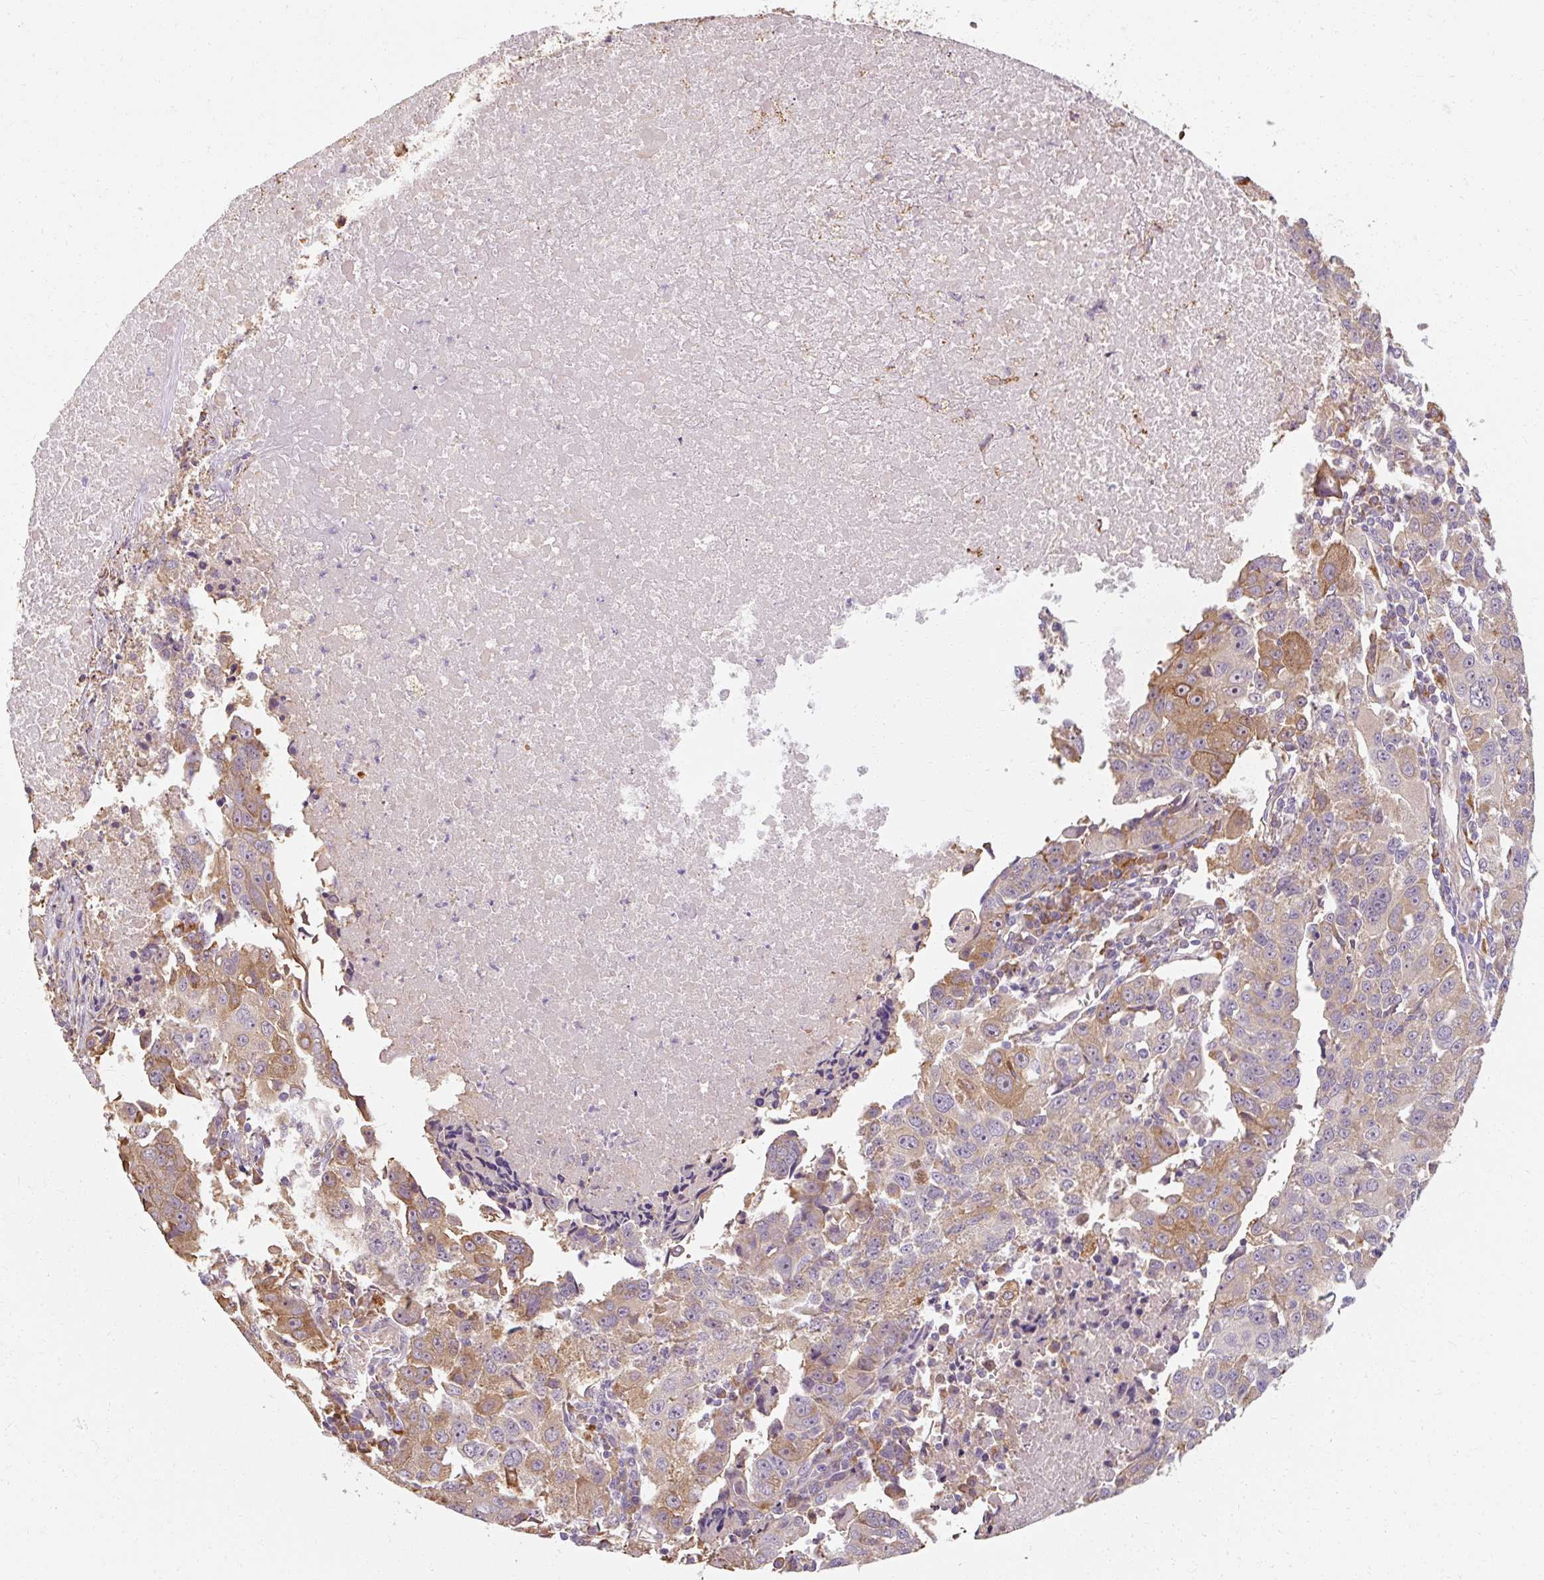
{"staining": {"intensity": "moderate", "quantity": "<25%", "location": "cytoplasmic/membranous"}, "tissue": "lung cancer", "cell_type": "Tumor cells", "image_type": "cancer", "snomed": [{"axis": "morphology", "description": "Squamous cell carcinoma, NOS"}, {"axis": "topography", "description": "Lung"}], "caption": "Moderate cytoplasmic/membranous protein expression is seen in about <25% of tumor cells in lung squamous cell carcinoma.", "gene": "TBC1D4", "patient": {"sex": "female", "age": 66}}